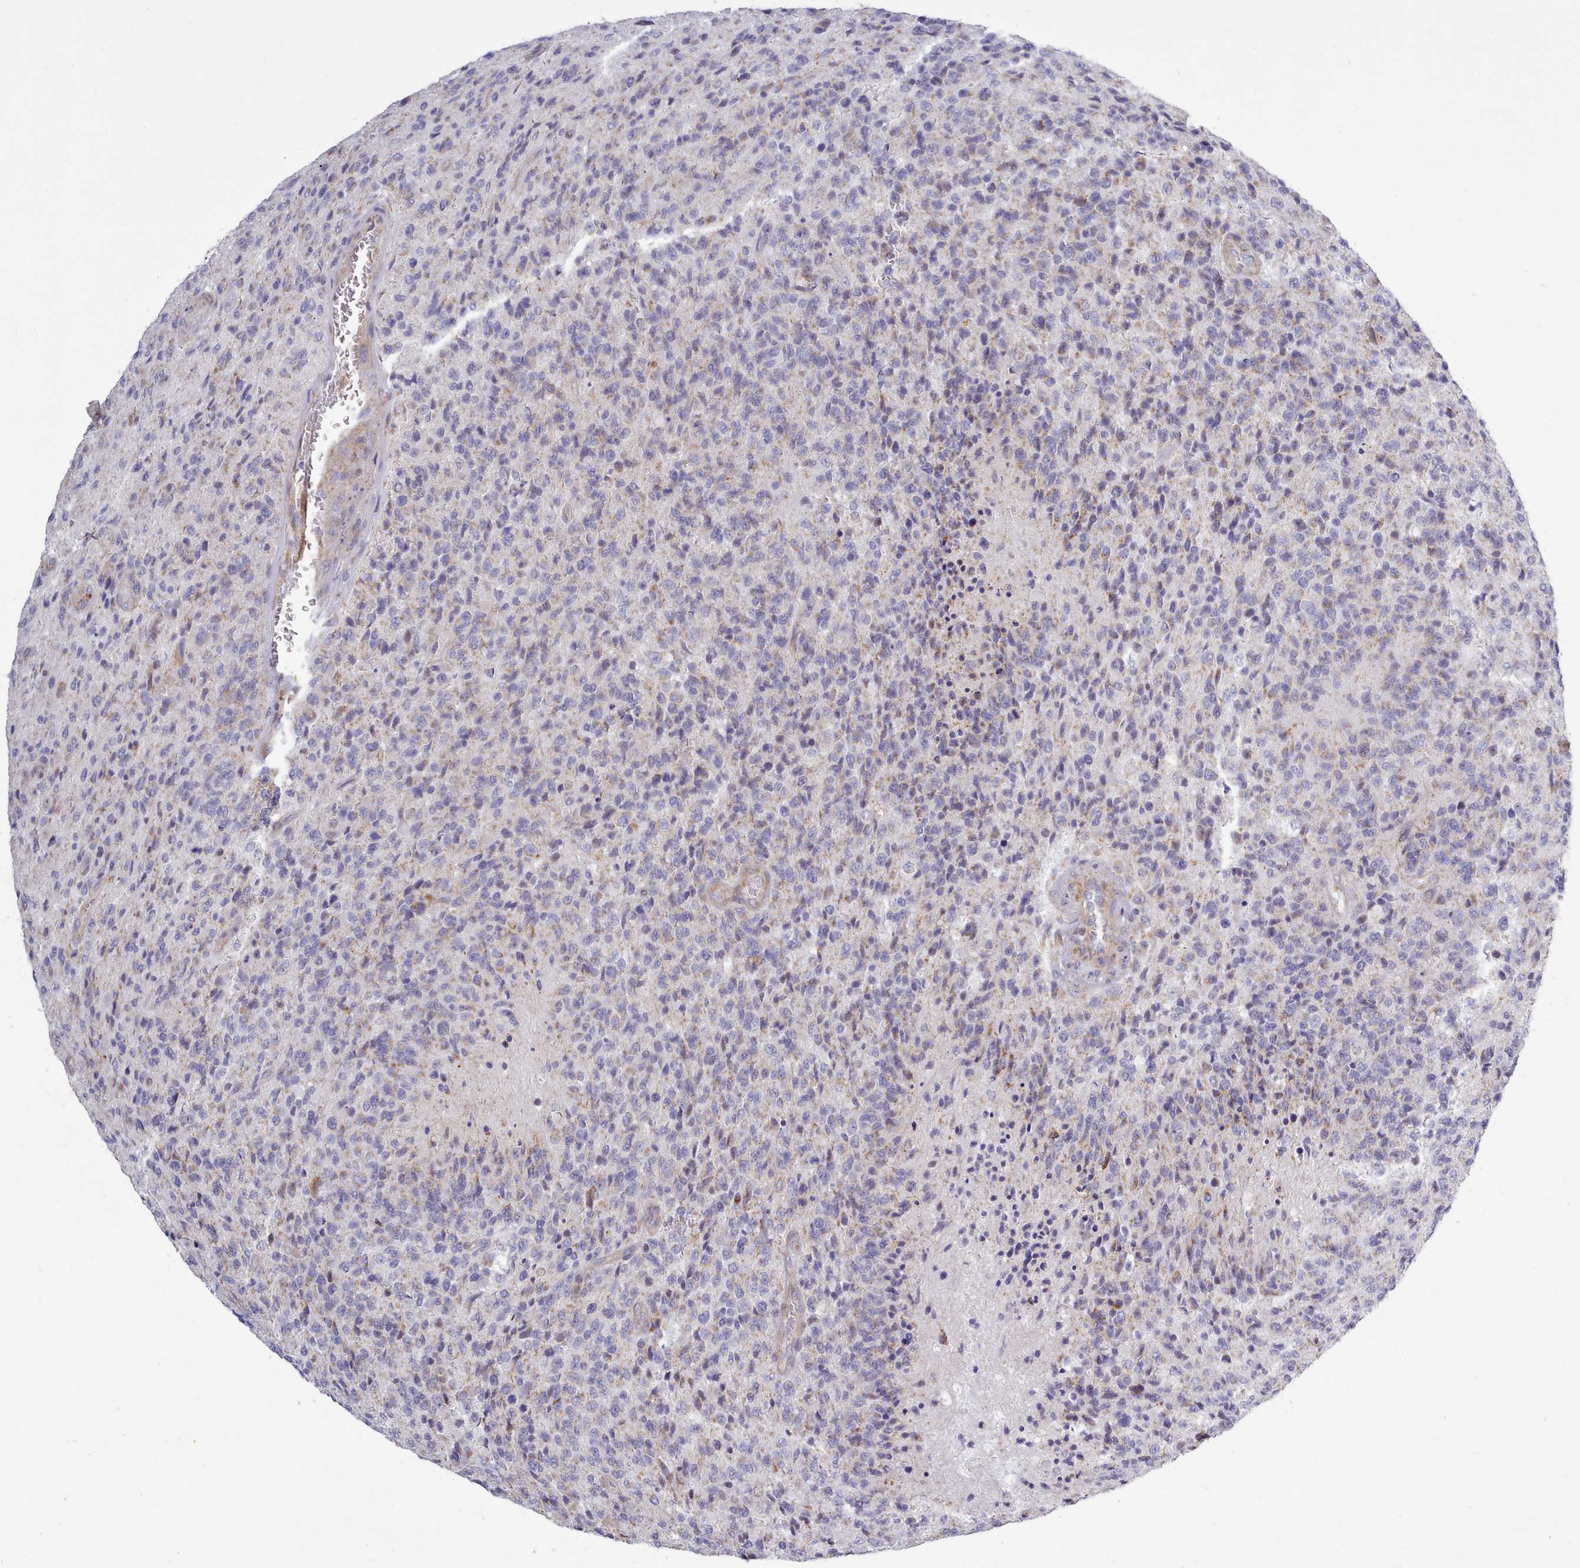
{"staining": {"intensity": "weak", "quantity": "<25%", "location": "cytoplasmic/membranous"}, "tissue": "glioma", "cell_type": "Tumor cells", "image_type": "cancer", "snomed": [{"axis": "morphology", "description": "Glioma, malignant, High grade"}, {"axis": "topography", "description": "Brain"}], "caption": "High magnification brightfield microscopy of glioma stained with DAB (brown) and counterstained with hematoxylin (blue): tumor cells show no significant staining.", "gene": "MRPL21", "patient": {"sex": "male", "age": 36}}